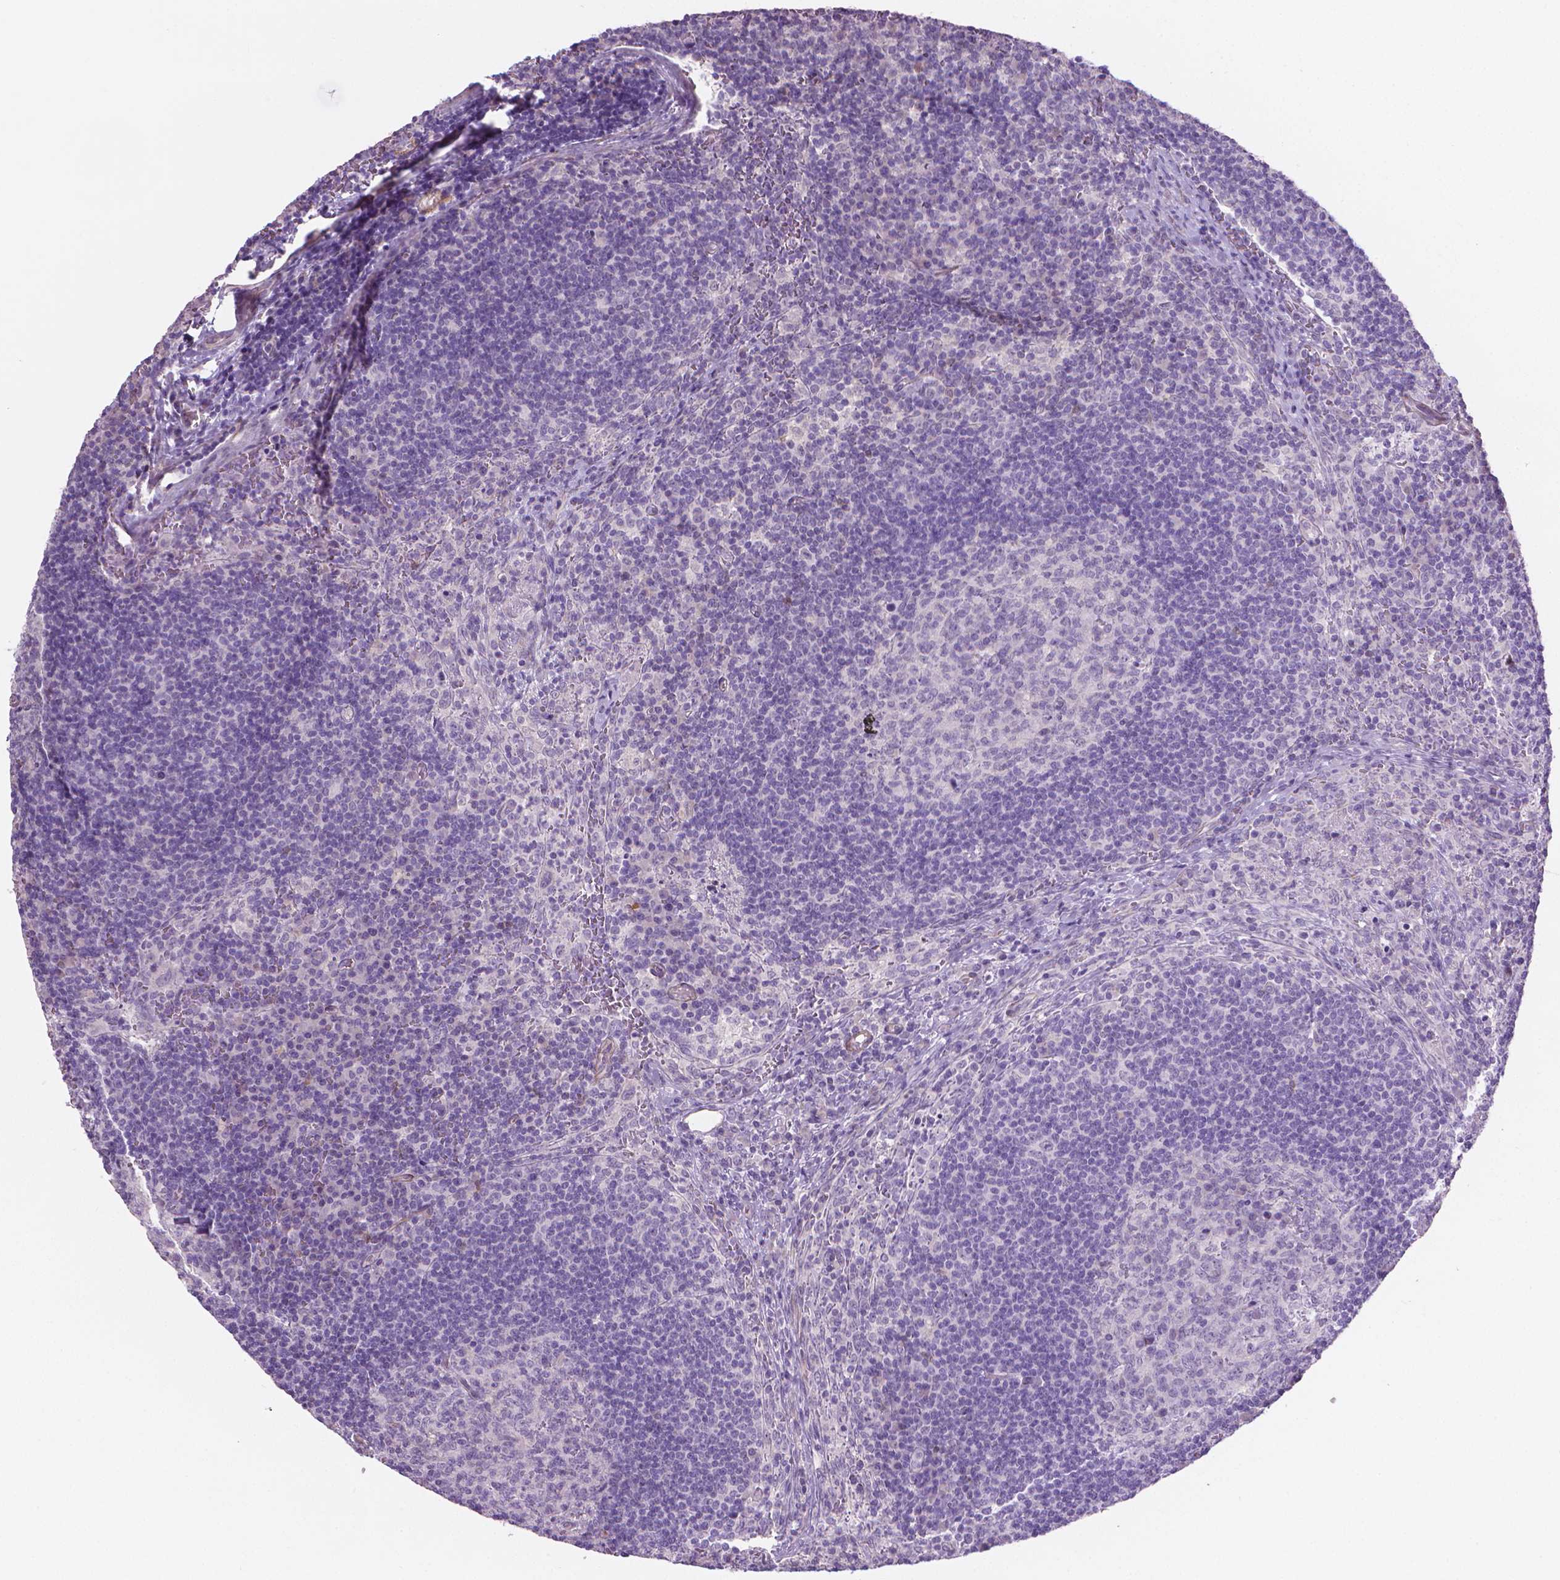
{"staining": {"intensity": "negative", "quantity": "none", "location": "none"}, "tissue": "lymph node", "cell_type": "Germinal center cells", "image_type": "normal", "snomed": [{"axis": "morphology", "description": "Normal tissue, NOS"}, {"axis": "topography", "description": "Lymph node"}], "caption": "An immunohistochemistry (IHC) histopathology image of normal lymph node is shown. There is no staining in germinal center cells of lymph node. The staining is performed using DAB (3,3'-diaminobenzidine) brown chromogen with nuclei counter-stained in using hematoxylin.", "gene": "GSDMA", "patient": {"sex": "male", "age": 67}}